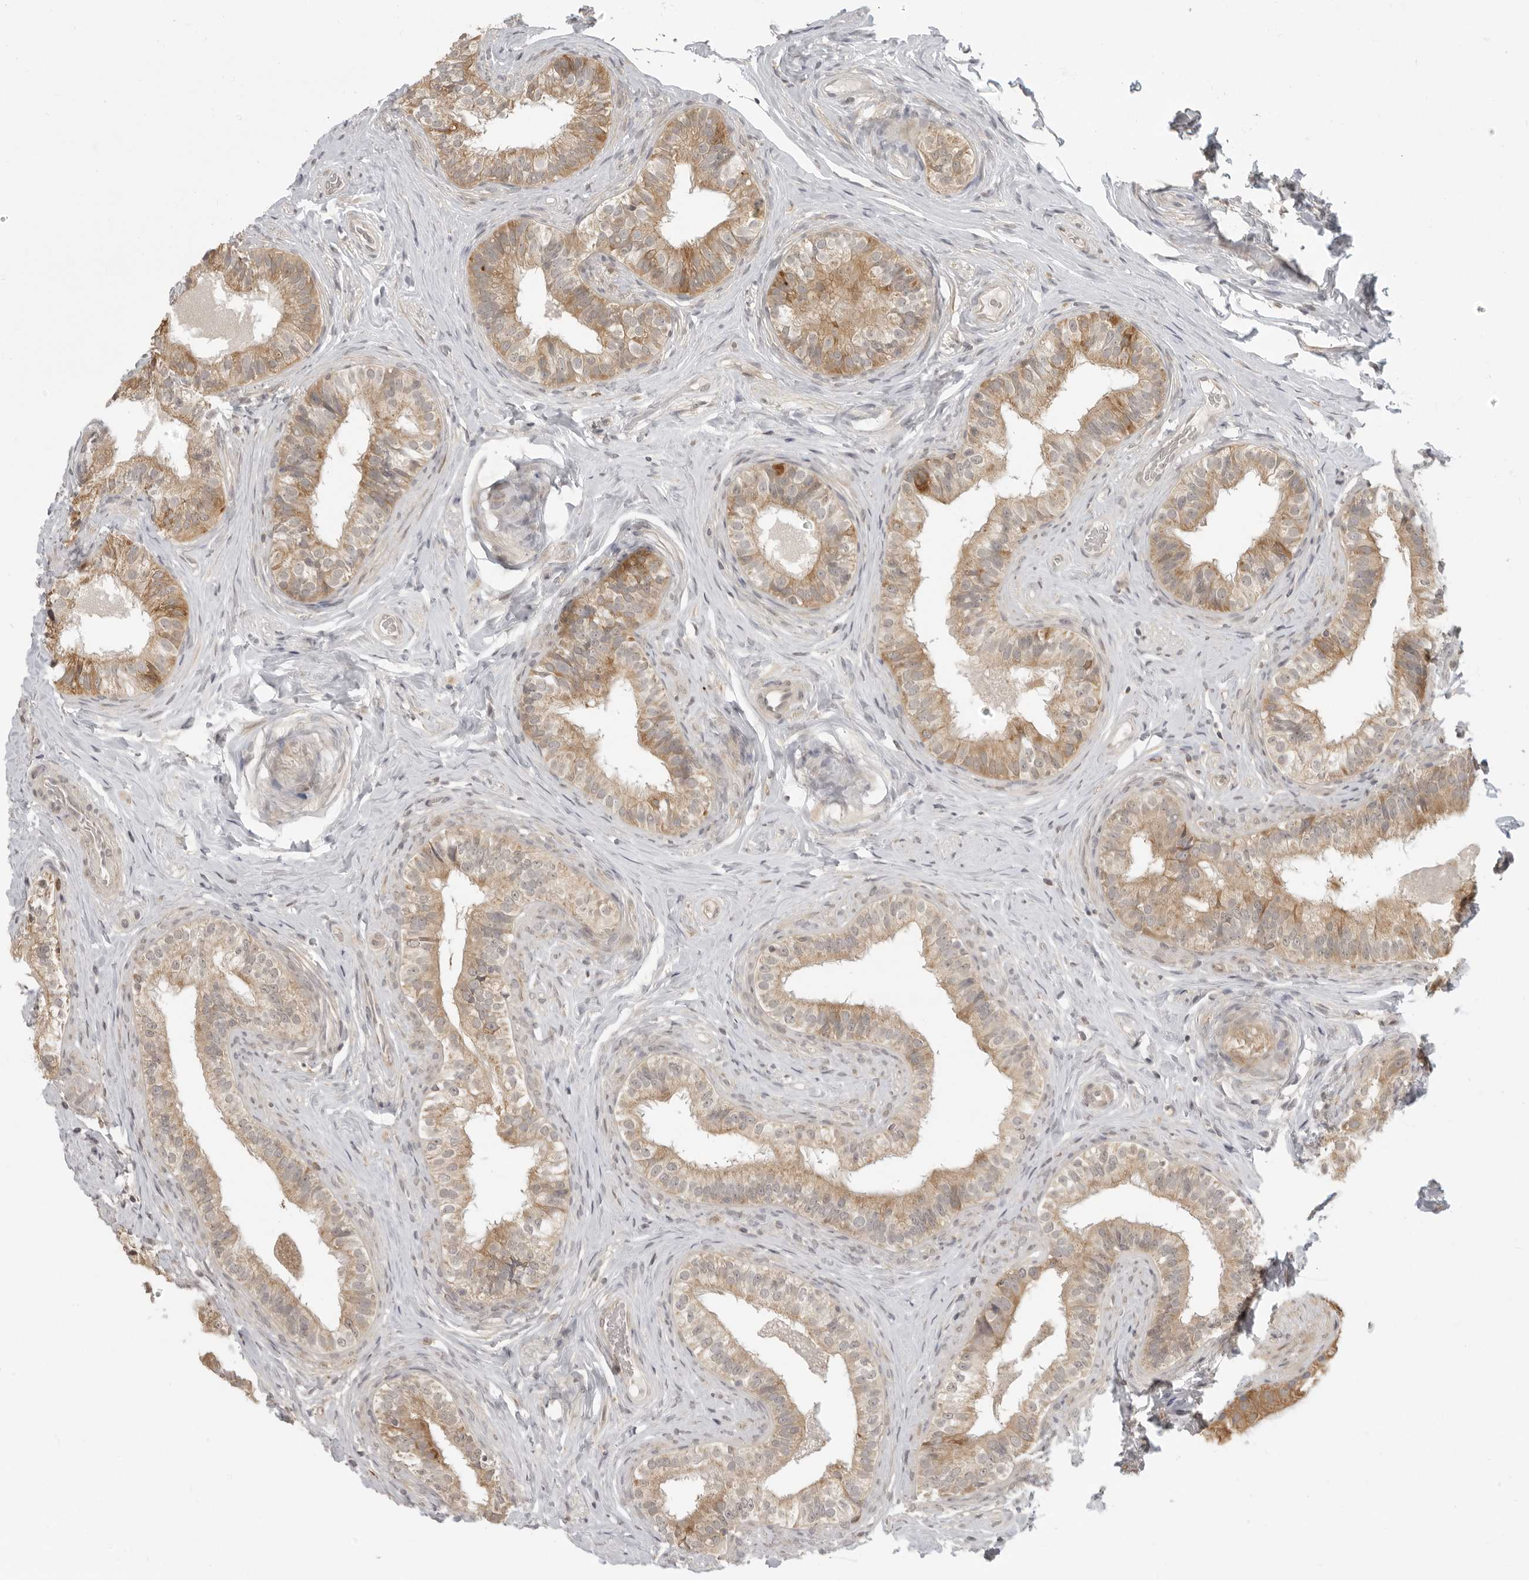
{"staining": {"intensity": "moderate", "quantity": ">75%", "location": "cytoplasmic/membranous"}, "tissue": "epididymis", "cell_type": "Glandular cells", "image_type": "normal", "snomed": [{"axis": "morphology", "description": "Normal tissue, NOS"}, {"axis": "topography", "description": "Epididymis"}], "caption": "Immunohistochemistry (IHC) of benign human epididymis reveals medium levels of moderate cytoplasmic/membranous staining in approximately >75% of glandular cells.", "gene": "PRRC2A", "patient": {"sex": "male", "age": 49}}